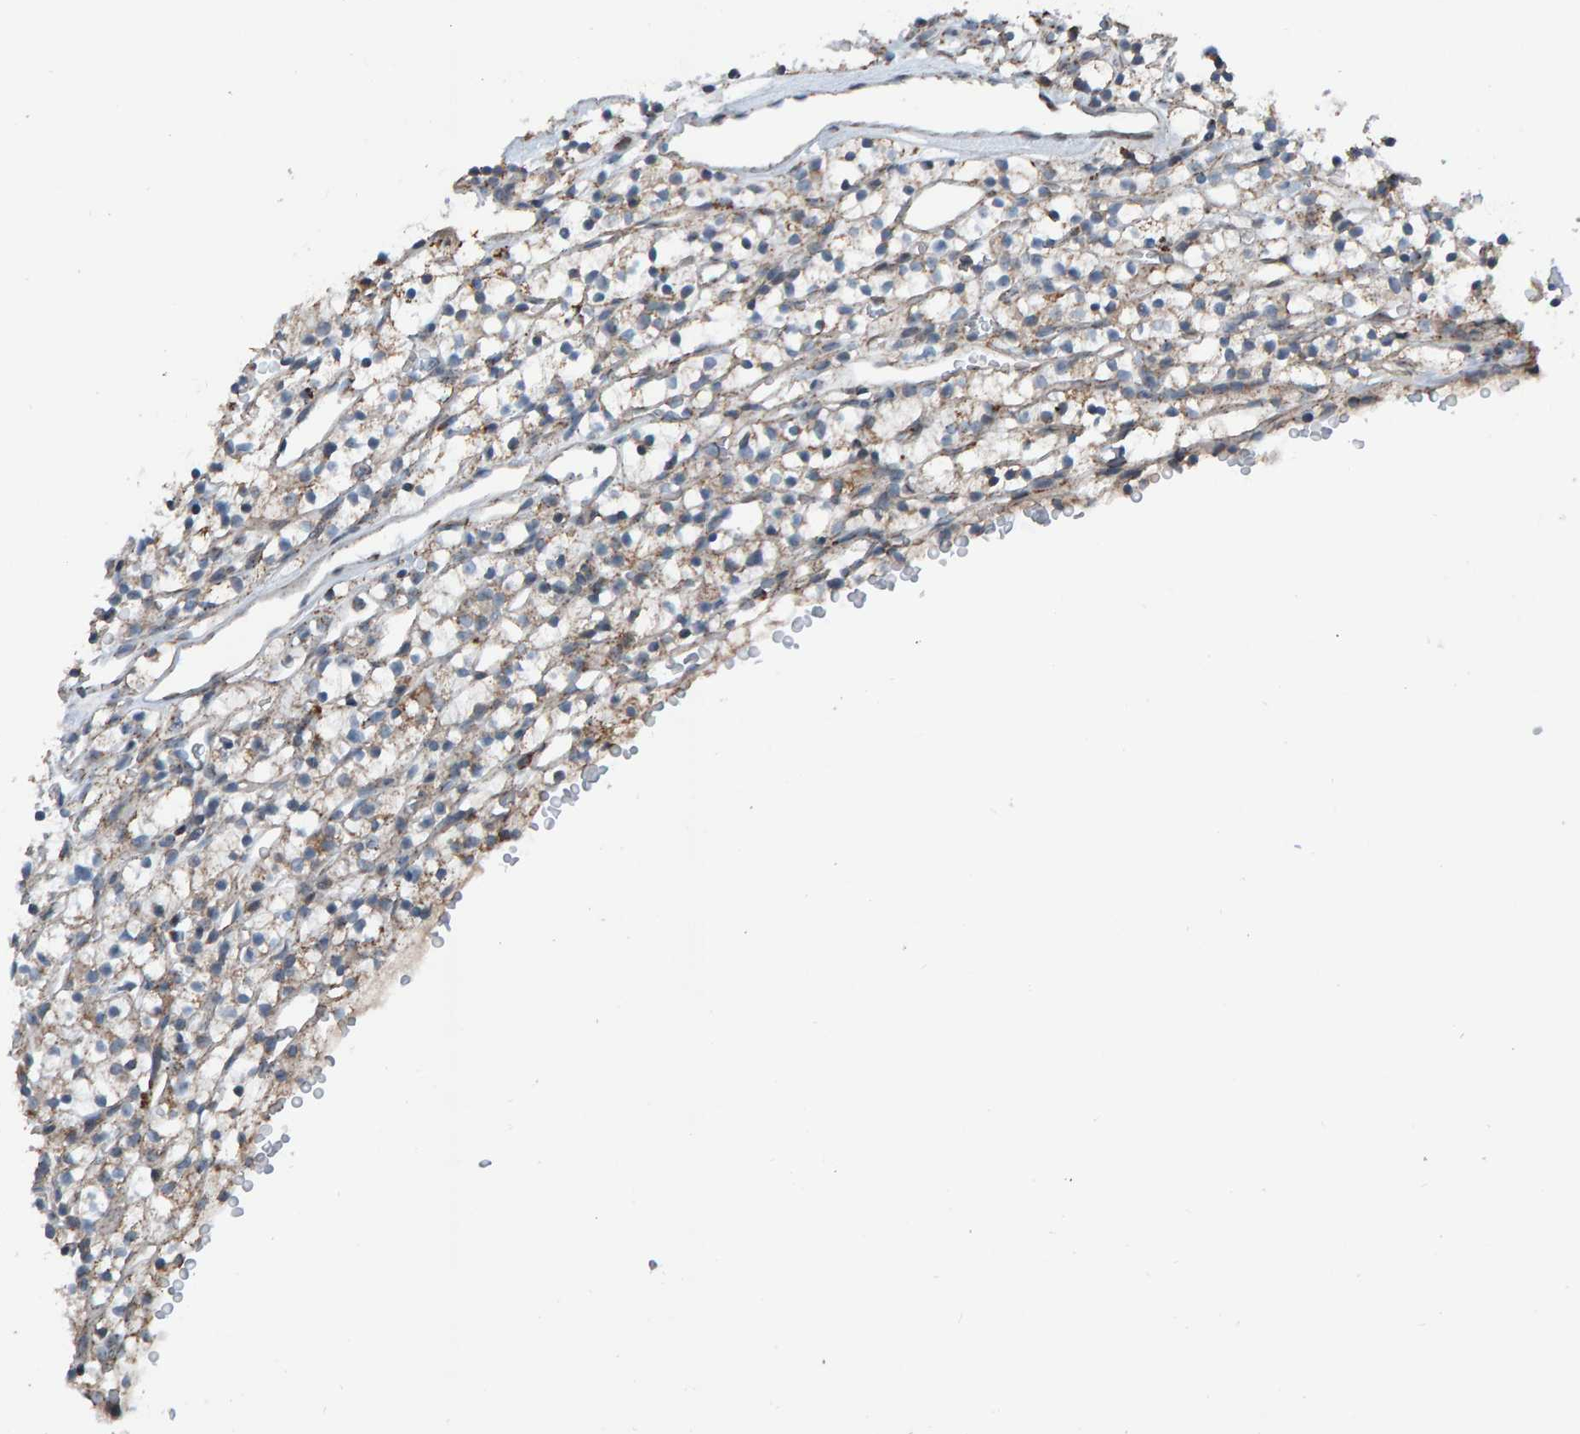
{"staining": {"intensity": "weak", "quantity": "25%-75%", "location": "cytoplasmic/membranous"}, "tissue": "renal cancer", "cell_type": "Tumor cells", "image_type": "cancer", "snomed": [{"axis": "morphology", "description": "Adenocarcinoma, NOS"}, {"axis": "topography", "description": "Kidney"}], "caption": "An image of adenocarcinoma (renal) stained for a protein exhibits weak cytoplasmic/membranous brown staining in tumor cells.", "gene": "ZNF48", "patient": {"sex": "female", "age": 57}}